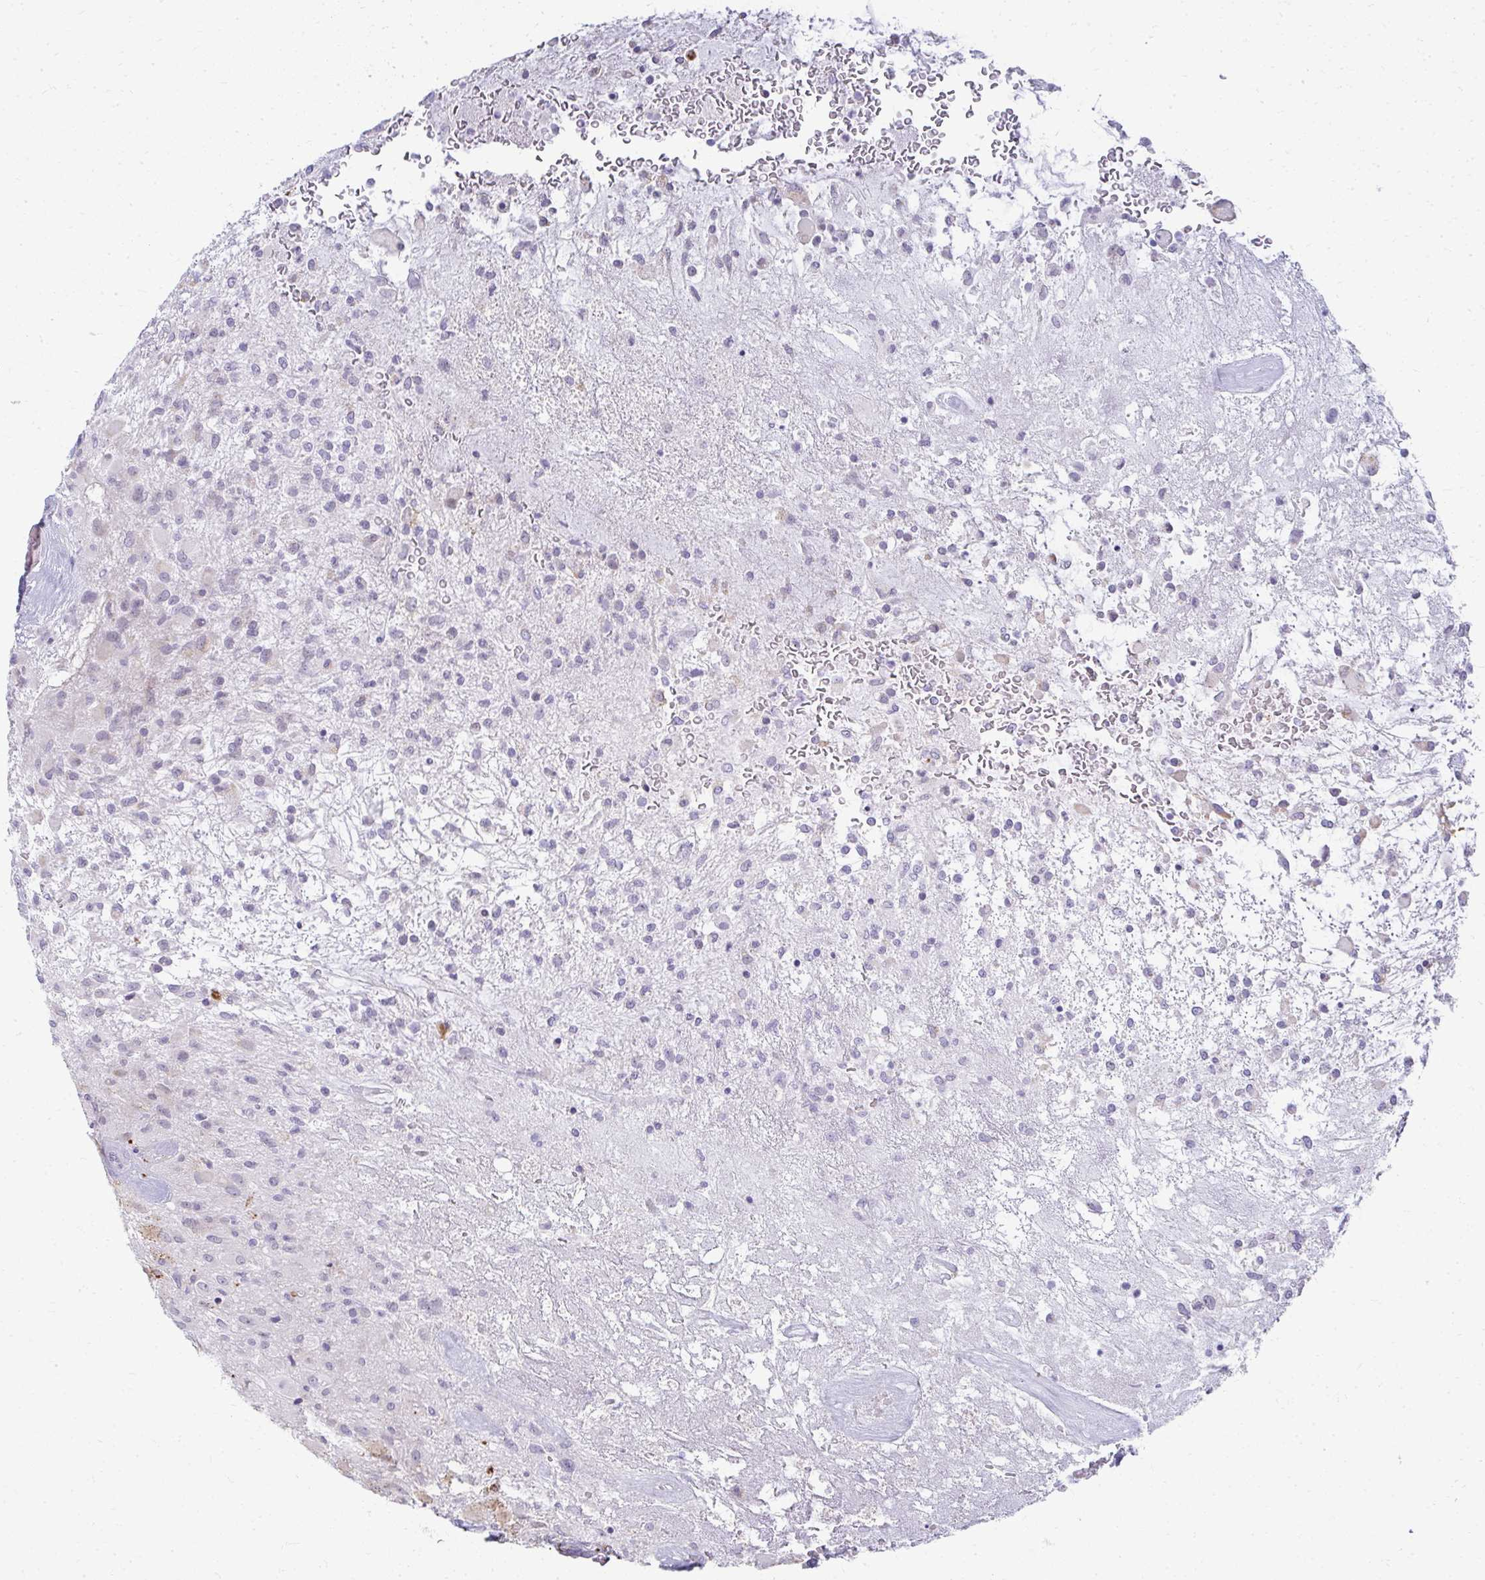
{"staining": {"intensity": "negative", "quantity": "none", "location": "none"}, "tissue": "glioma", "cell_type": "Tumor cells", "image_type": "cancer", "snomed": [{"axis": "morphology", "description": "Glioma, malignant, High grade"}, {"axis": "topography", "description": "Brain"}], "caption": "Tumor cells are negative for protein expression in human malignant glioma (high-grade). Brightfield microscopy of immunohistochemistry (IHC) stained with DAB (brown) and hematoxylin (blue), captured at high magnification.", "gene": "TEX33", "patient": {"sex": "female", "age": 67}}